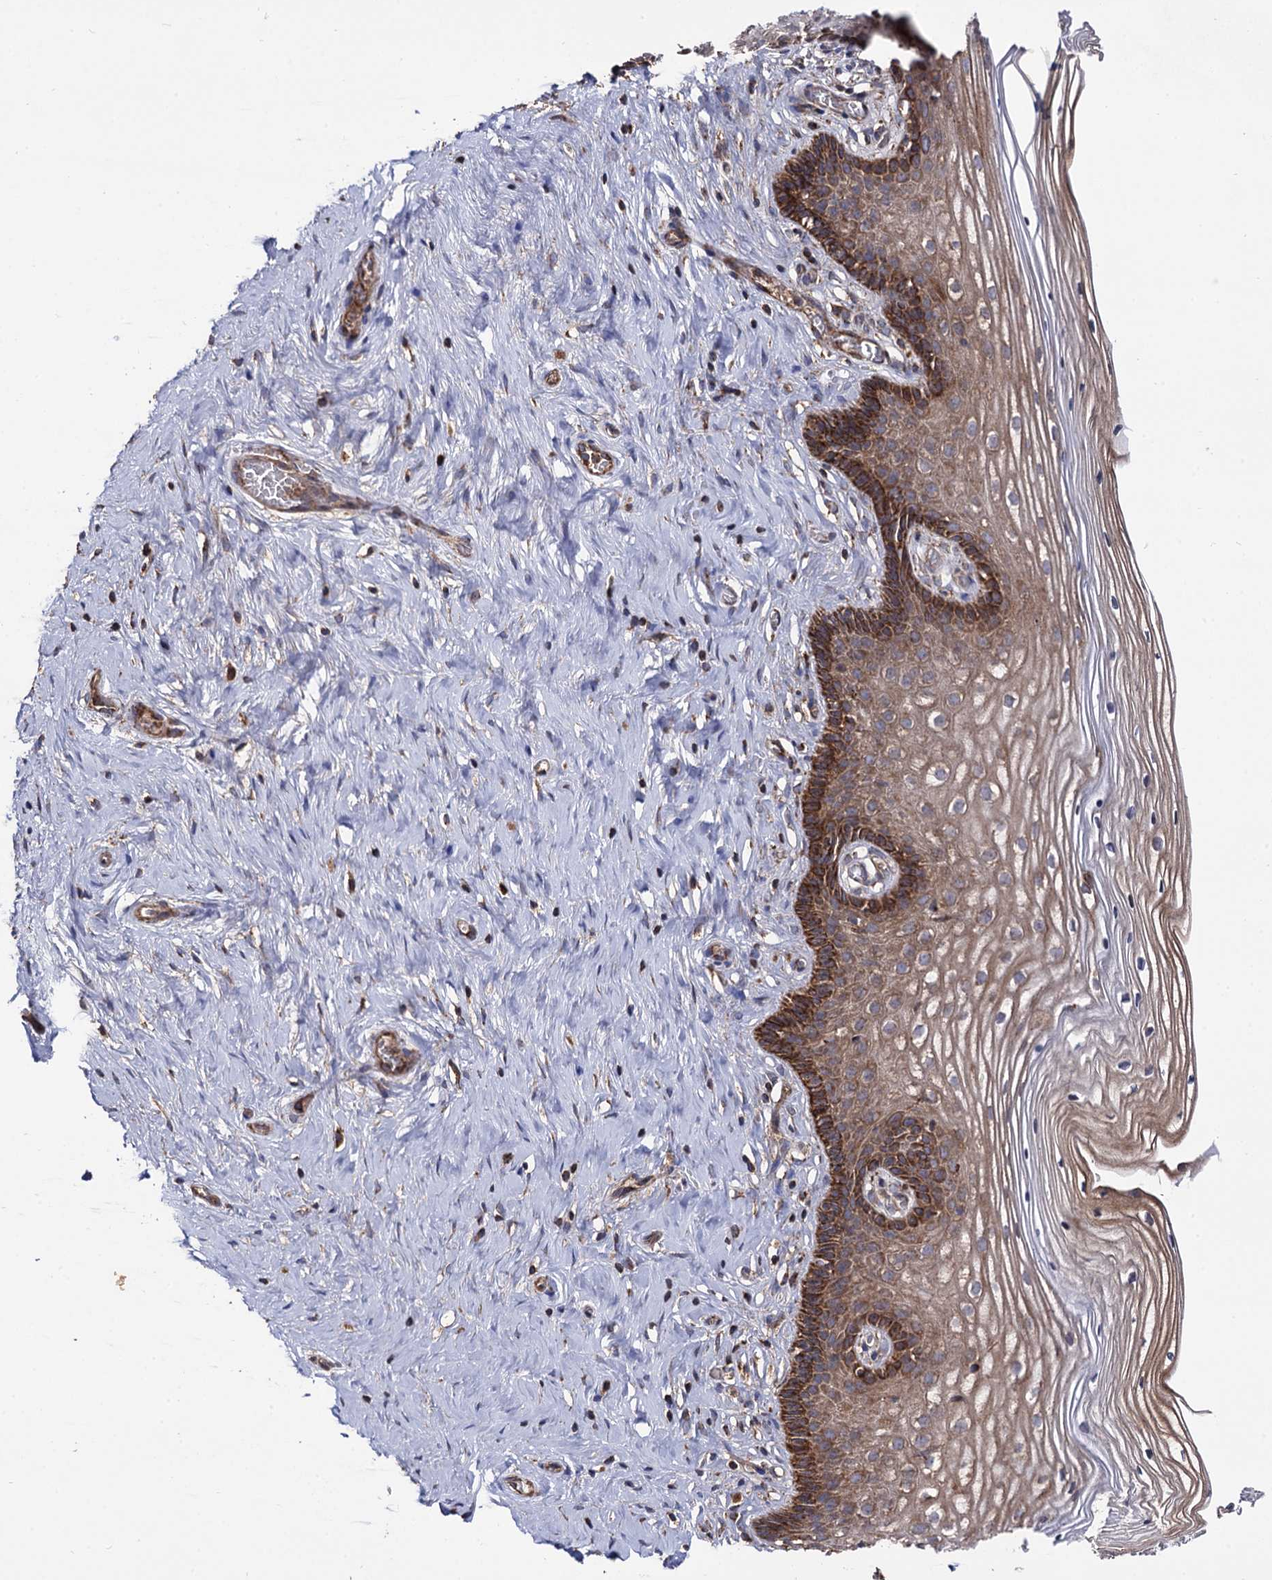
{"staining": {"intensity": "strong", "quantity": ">75%", "location": "cytoplasmic/membranous"}, "tissue": "cervix", "cell_type": "Glandular cells", "image_type": "normal", "snomed": [{"axis": "morphology", "description": "Normal tissue, NOS"}, {"axis": "topography", "description": "Cervix"}], "caption": "Immunohistochemical staining of normal human cervix demonstrates high levels of strong cytoplasmic/membranous positivity in about >75% of glandular cells.", "gene": "IQCH", "patient": {"sex": "female", "age": 33}}